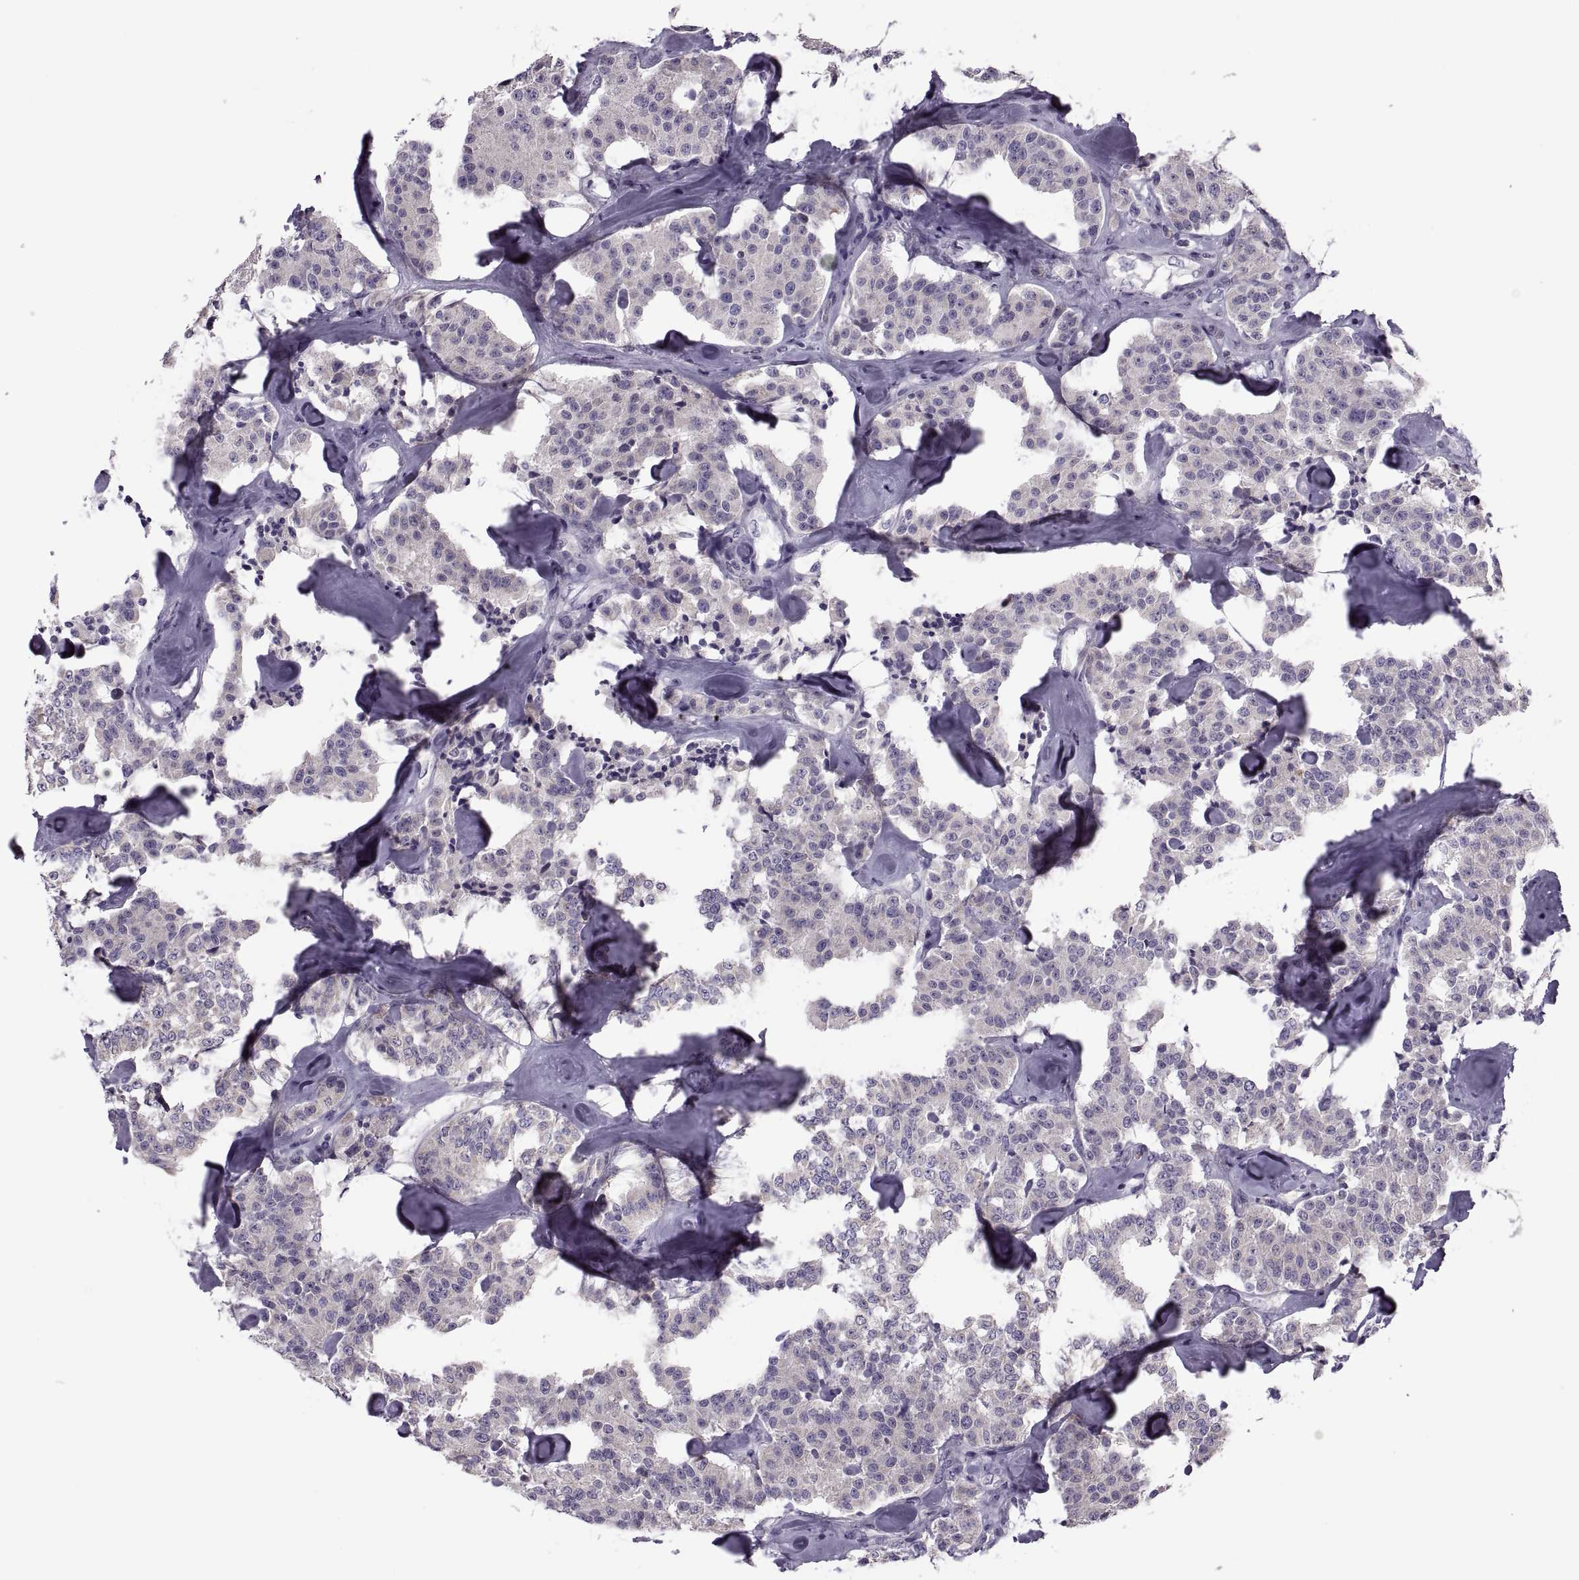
{"staining": {"intensity": "negative", "quantity": "none", "location": "none"}, "tissue": "carcinoid", "cell_type": "Tumor cells", "image_type": "cancer", "snomed": [{"axis": "morphology", "description": "Carcinoid, malignant, NOS"}, {"axis": "topography", "description": "Pancreas"}], "caption": "The immunohistochemistry image has no significant staining in tumor cells of carcinoid tissue.", "gene": "PRSS54", "patient": {"sex": "male", "age": 41}}